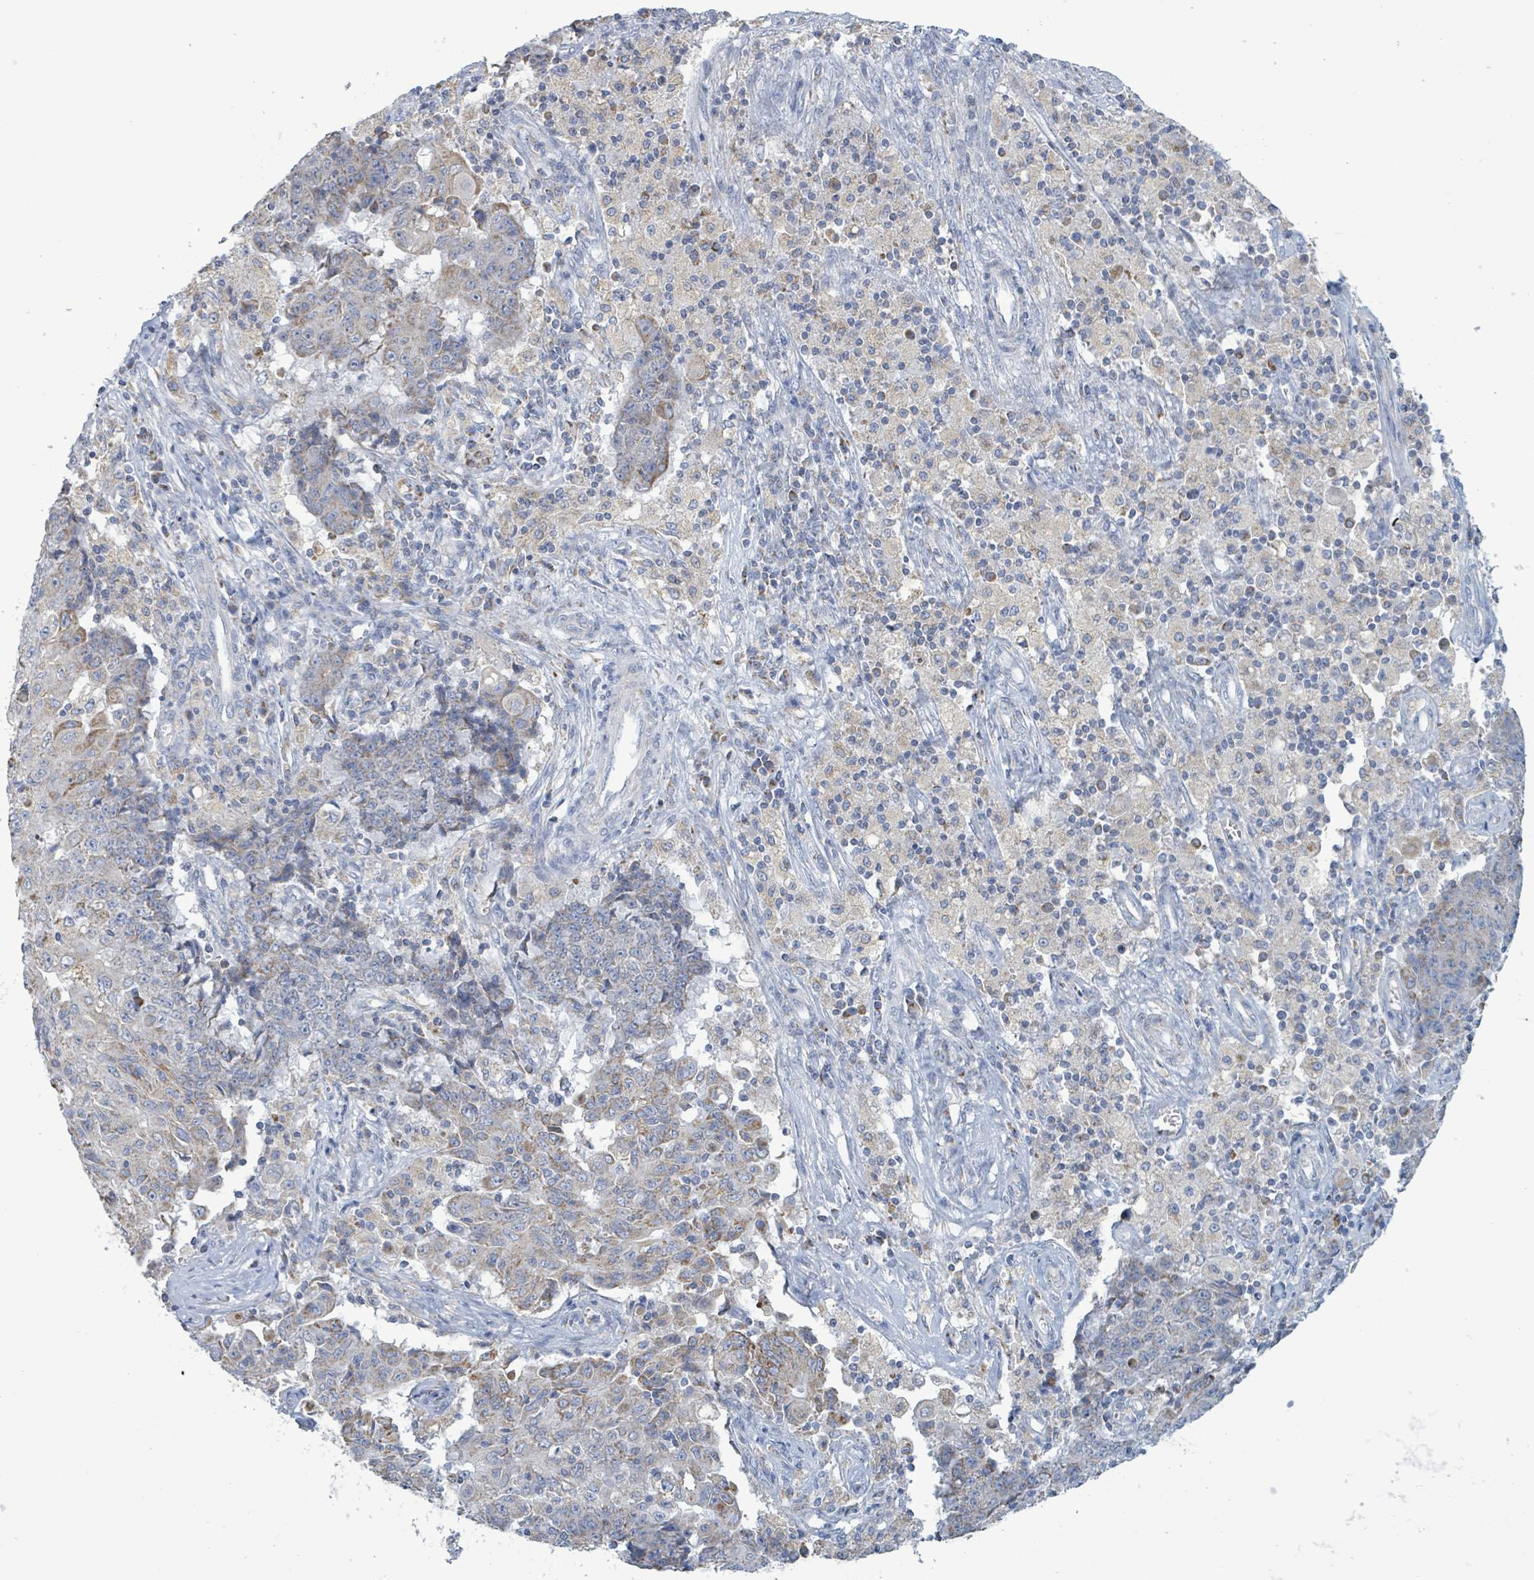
{"staining": {"intensity": "moderate", "quantity": "<25%", "location": "cytoplasmic/membranous"}, "tissue": "ovarian cancer", "cell_type": "Tumor cells", "image_type": "cancer", "snomed": [{"axis": "morphology", "description": "Carcinoma, endometroid"}, {"axis": "topography", "description": "Ovary"}], "caption": "A high-resolution image shows immunohistochemistry (IHC) staining of ovarian endometroid carcinoma, which displays moderate cytoplasmic/membranous expression in about <25% of tumor cells. (Stains: DAB in brown, nuclei in blue, Microscopy: brightfield microscopy at high magnification).", "gene": "AKR1C4", "patient": {"sex": "female", "age": 42}}